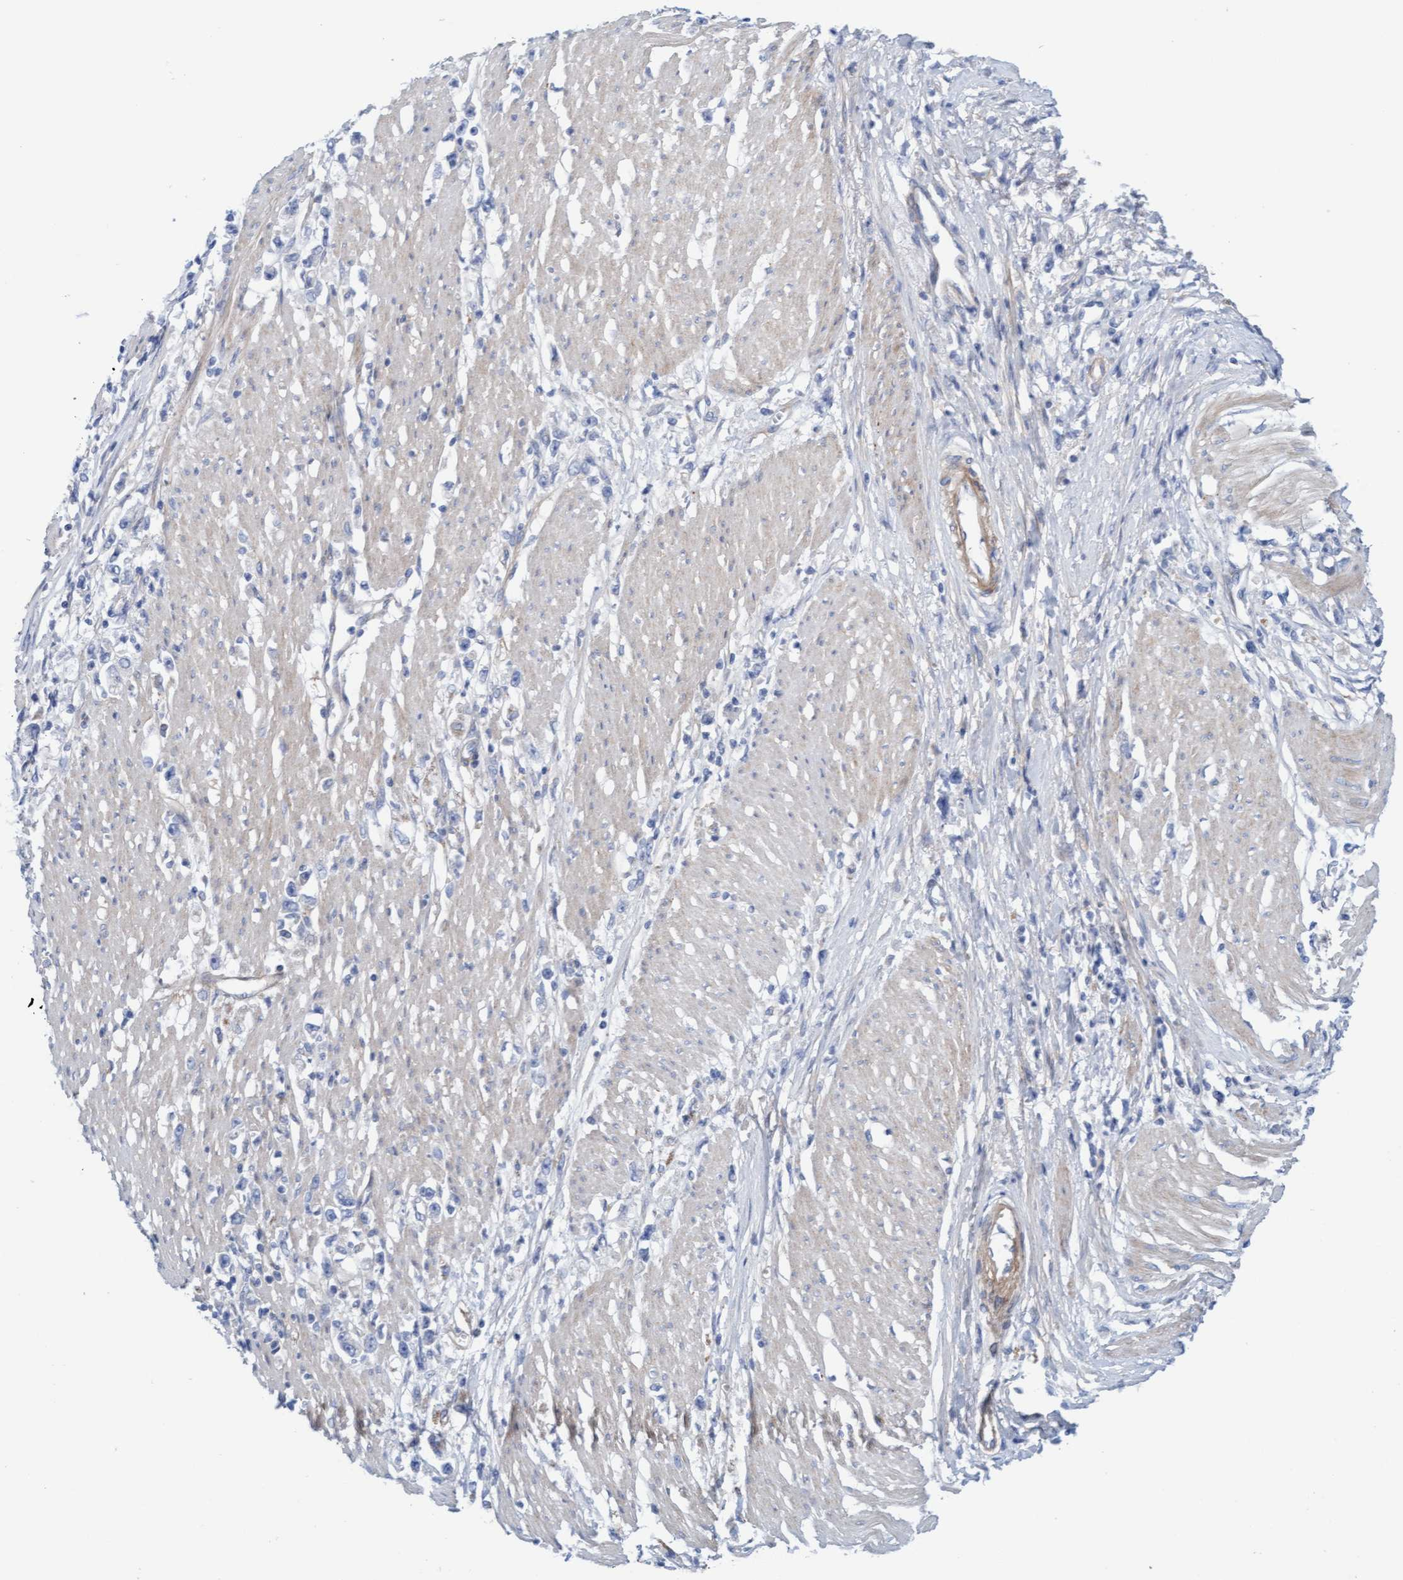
{"staining": {"intensity": "negative", "quantity": "none", "location": "none"}, "tissue": "stomach cancer", "cell_type": "Tumor cells", "image_type": "cancer", "snomed": [{"axis": "morphology", "description": "Adenocarcinoma, NOS"}, {"axis": "topography", "description": "Stomach"}], "caption": "Image shows no significant protein expression in tumor cells of stomach adenocarcinoma.", "gene": "CDK5RAP3", "patient": {"sex": "female", "age": 59}}